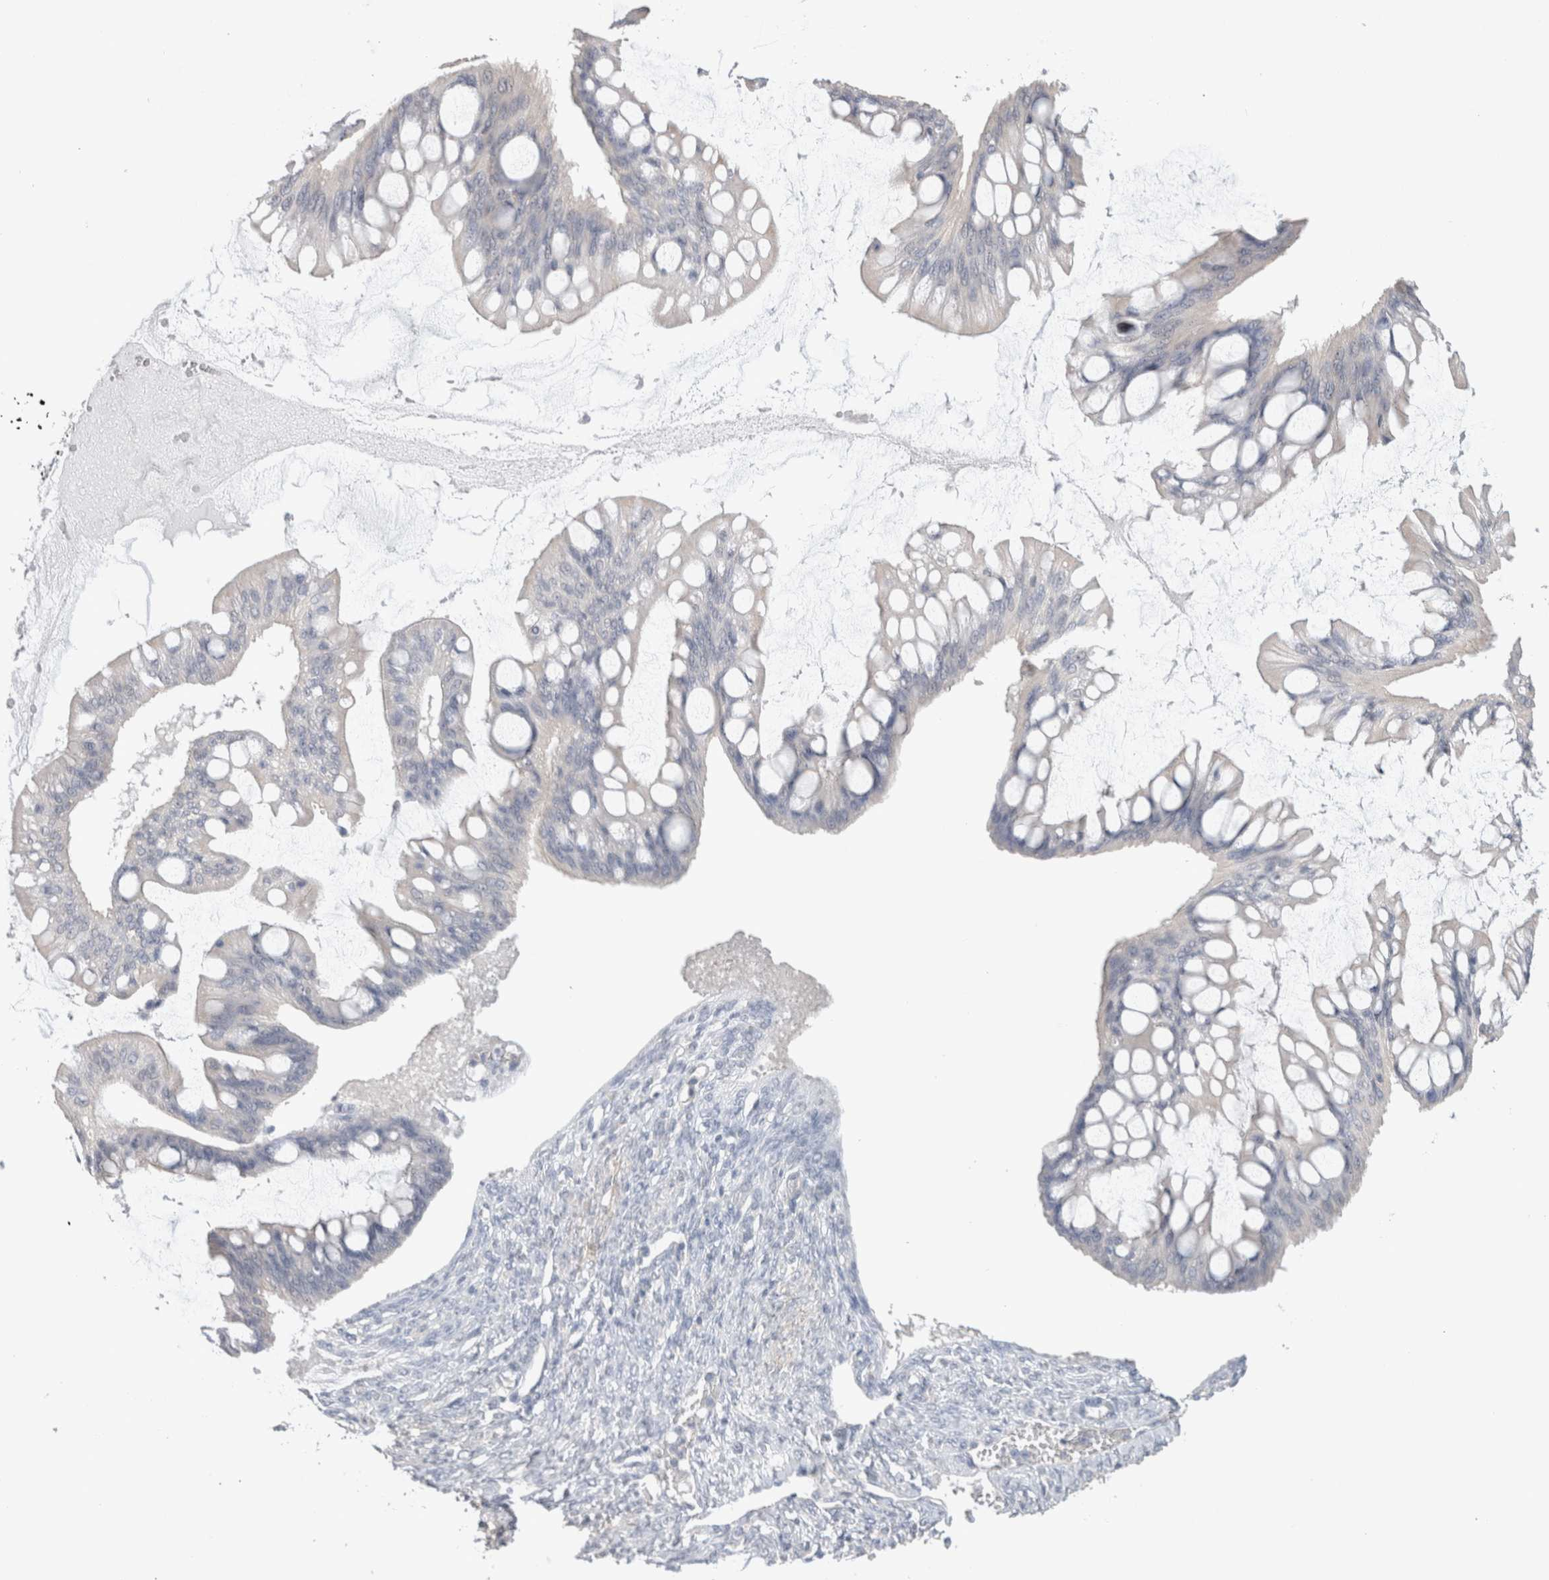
{"staining": {"intensity": "negative", "quantity": "none", "location": "none"}, "tissue": "ovarian cancer", "cell_type": "Tumor cells", "image_type": "cancer", "snomed": [{"axis": "morphology", "description": "Cystadenocarcinoma, mucinous, NOS"}, {"axis": "topography", "description": "Ovary"}], "caption": "This is an immunohistochemistry photomicrograph of ovarian cancer. There is no staining in tumor cells.", "gene": "DMD", "patient": {"sex": "female", "age": 73}}